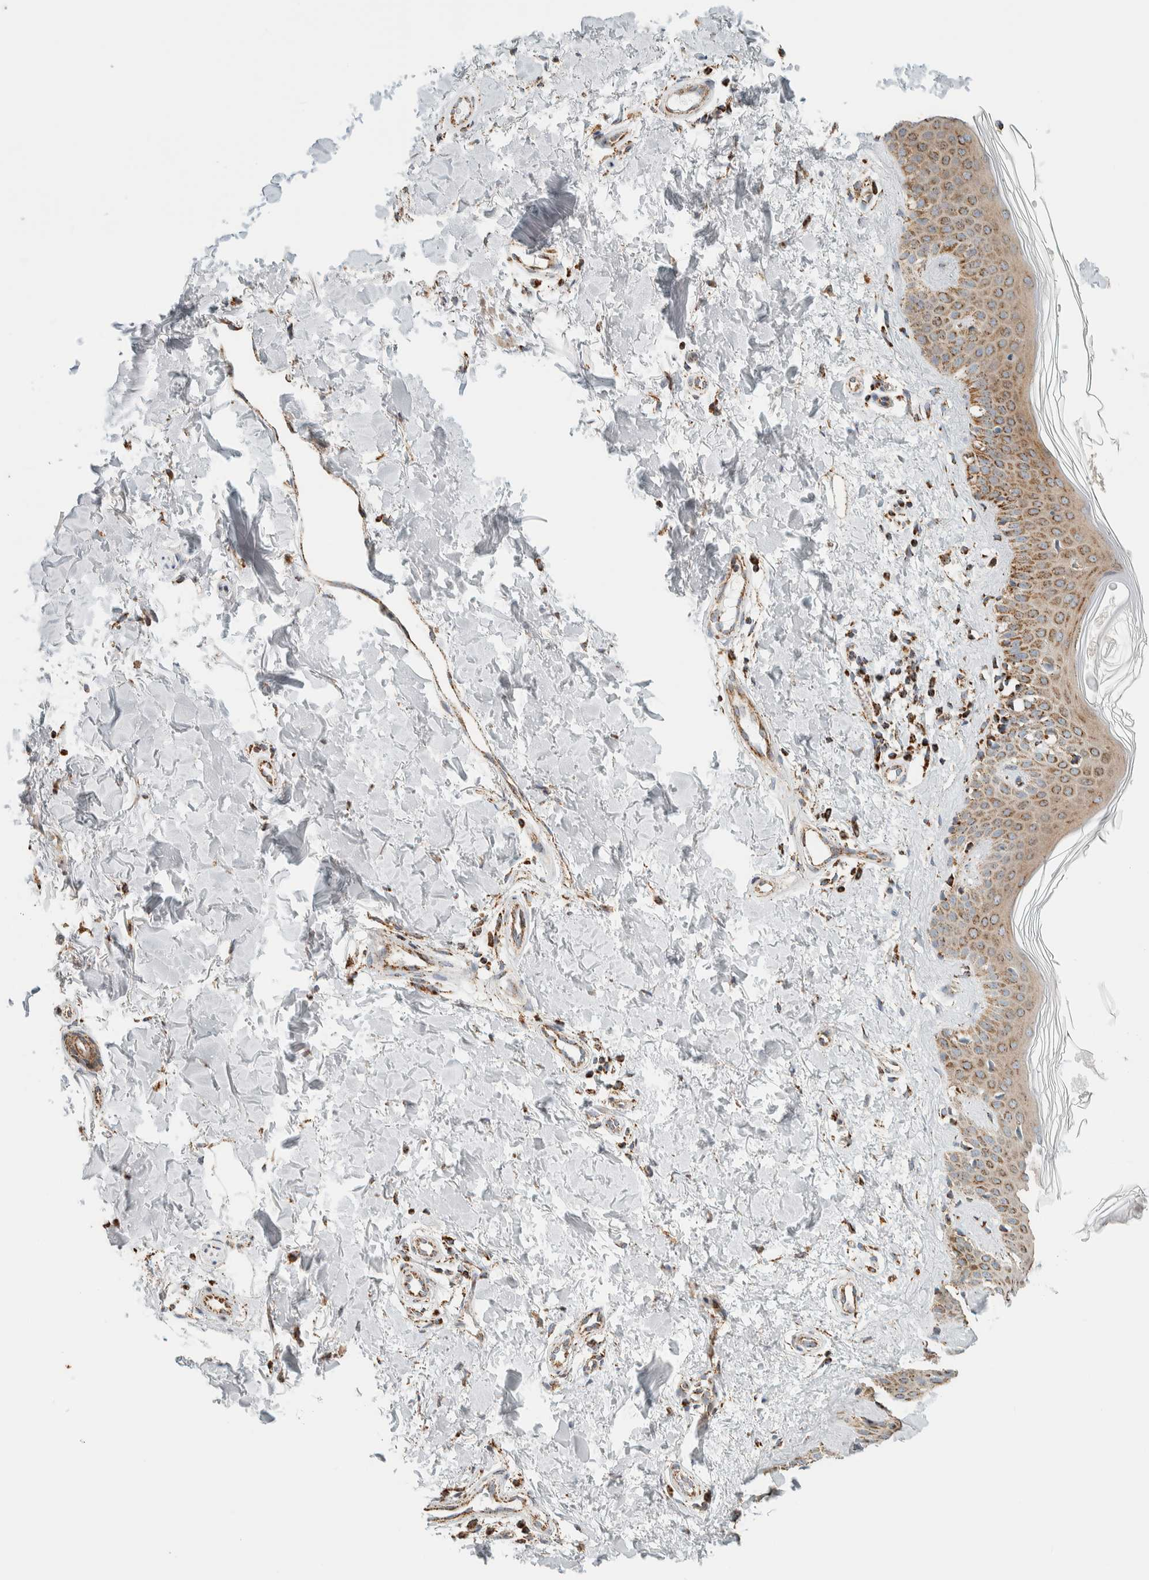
{"staining": {"intensity": "moderate", "quantity": ">75%", "location": "cytoplasmic/membranous"}, "tissue": "skin", "cell_type": "Fibroblasts", "image_type": "normal", "snomed": [{"axis": "morphology", "description": "Normal tissue, NOS"}, {"axis": "topography", "description": "Skin"}], "caption": "Immunohistochemical staining of normal human skin displays moderate cytoplasmic/membranous protein positivity in approximately >75% of fibroblasts. (IHC, brightfield microscopy, high magnification).", "gene": "ZNF454", "patient": {"sex": "male", "age": 67}}